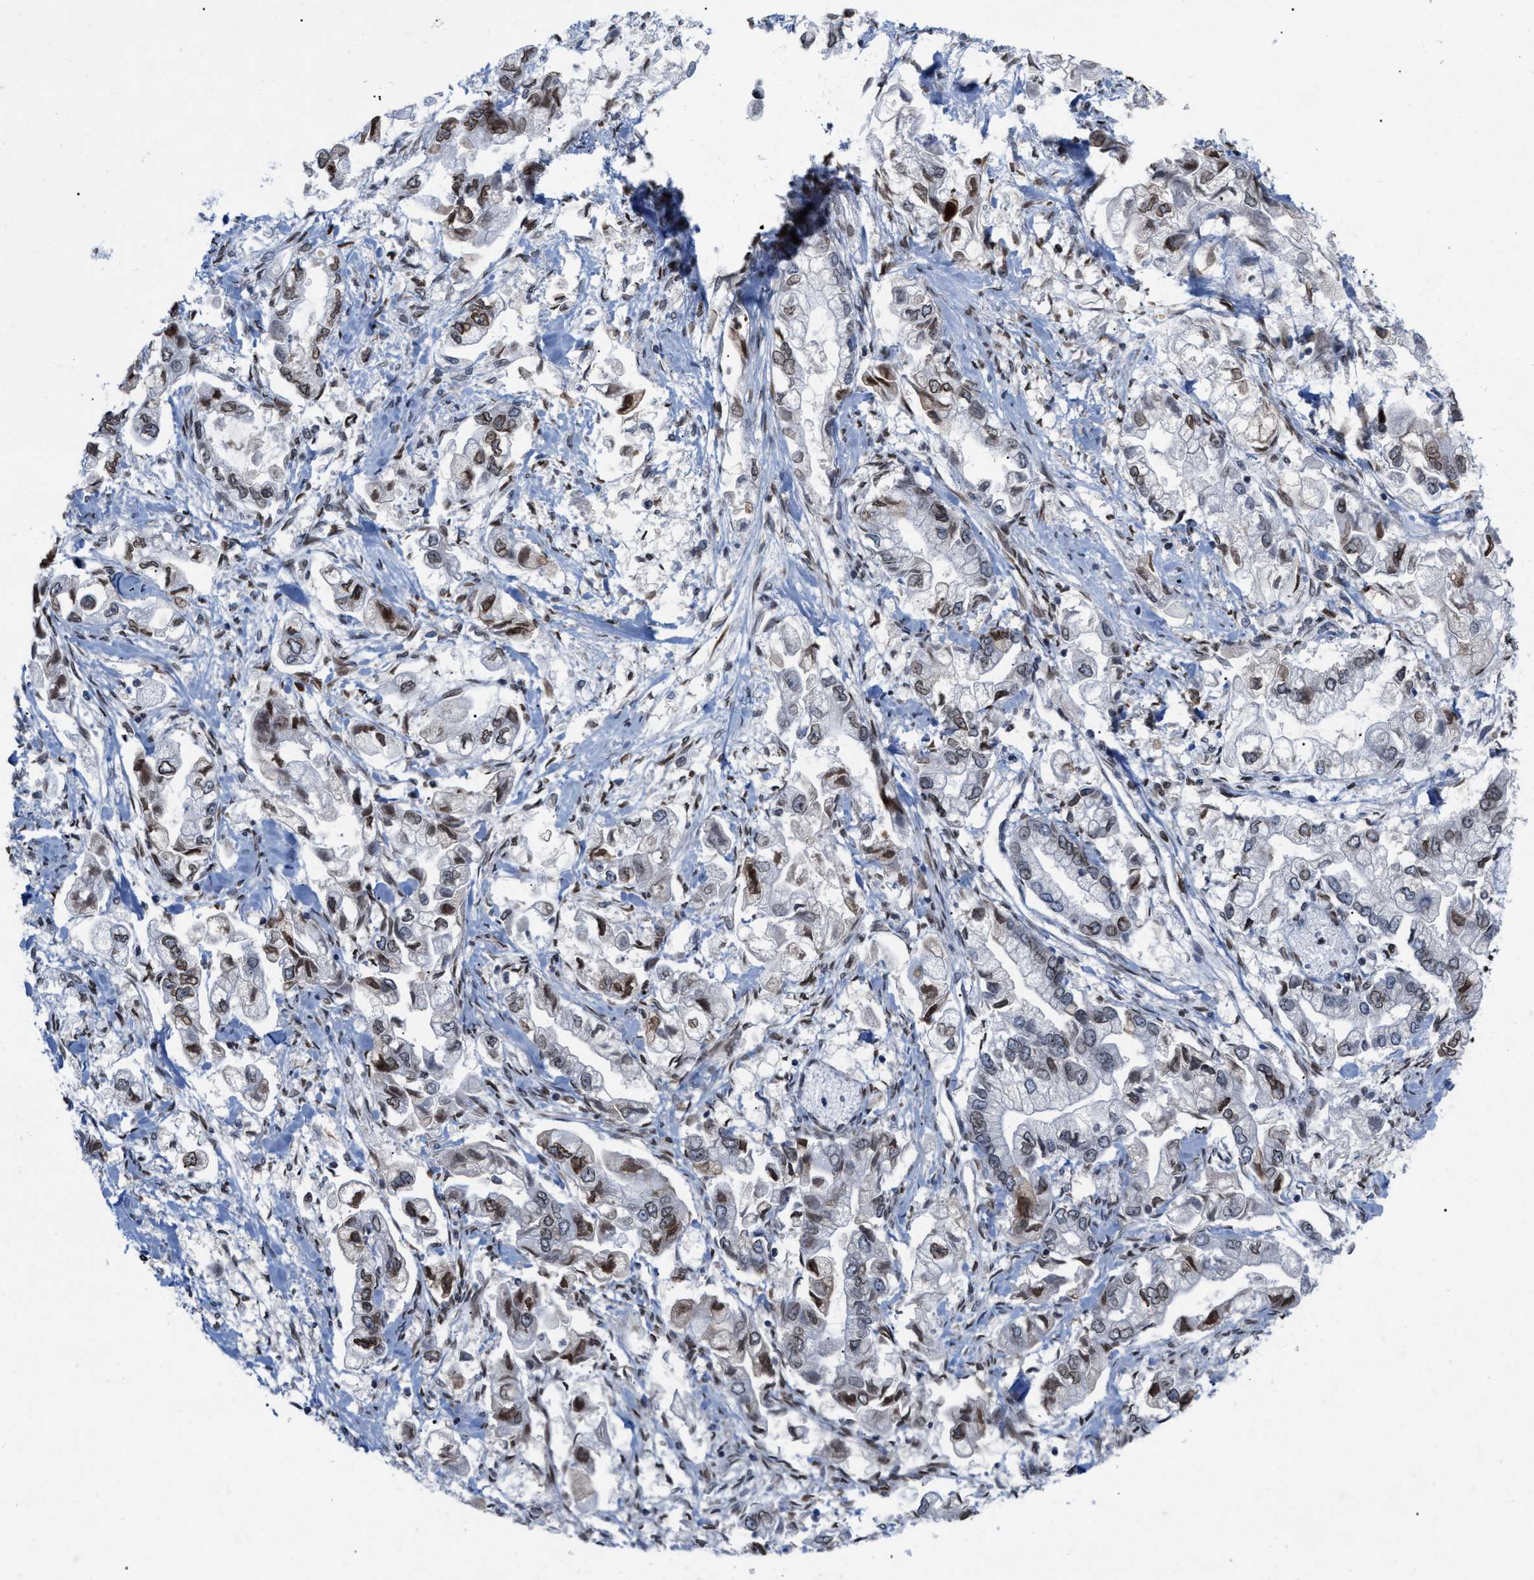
{"staining": {"intensity": "moderate", "quantity": ">75%", "location": "cytoplasmic/membranous,nuclear"}, "tissue": "stomach cancer", "cell_type": "Tumor cells", "image_type": "cancer", "snomed": [{"axis": "morphology", "description": "Normal tissue, NOS"}, {"axis": "morphology", "description": "Adenocarcinoma, NOS"}, {"axis": "topography", "description": "Stomach"}], "caption": "Stomach adenocarcinoma stained with a brown dye reveals moderate cytoplasmic/membranous and nuclear positive positivity in approximately >75% of tumor cells.", "gene": "TPR", "patient": {"sex": "male", "age": 62}}